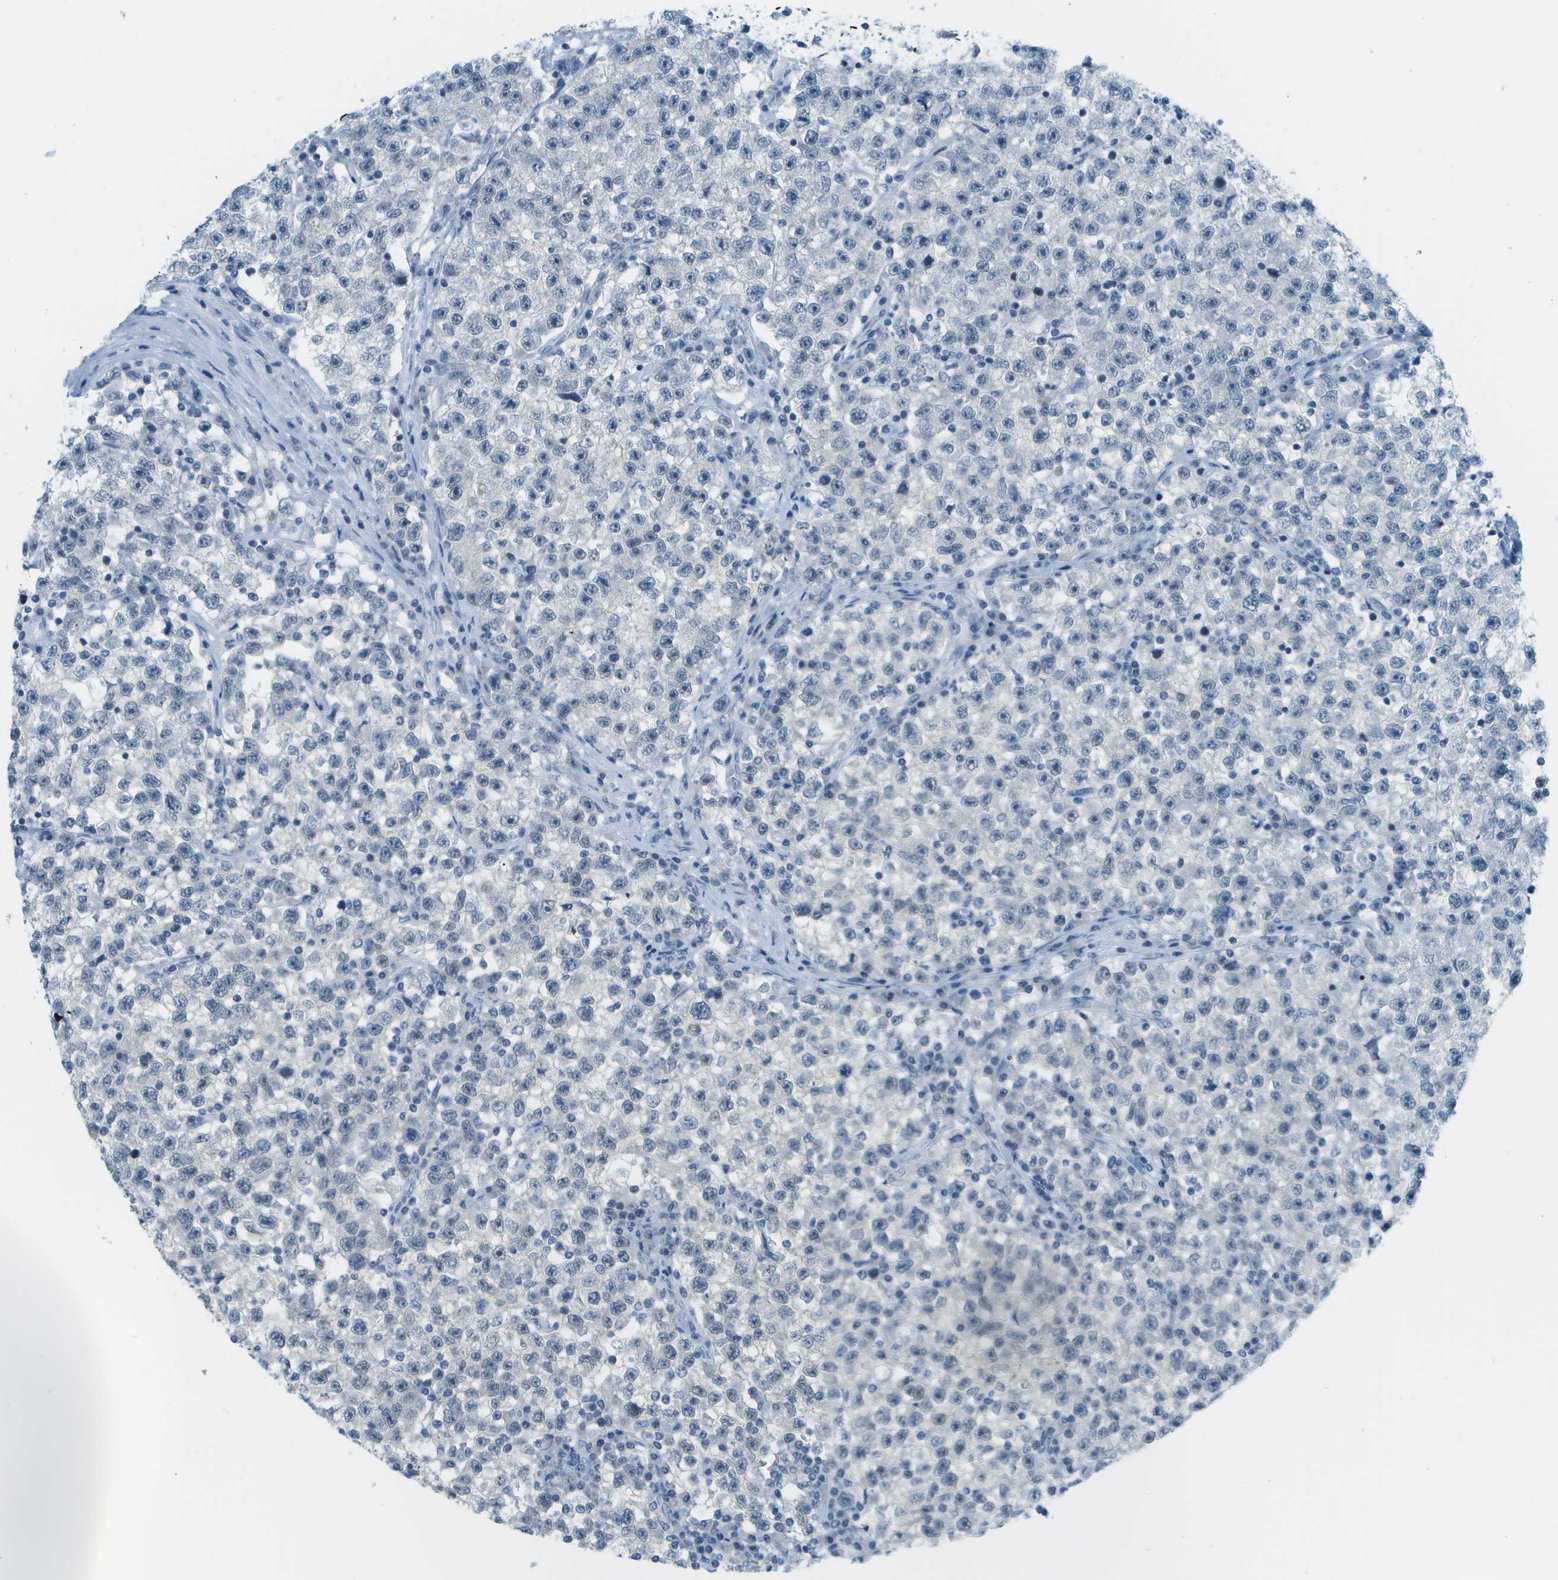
{"staining": {"intensity": "negative", "quantity": "none", "location": "none"}, "tissue": "testis cancer", "cell_type": "Tumor cells", "image_type": "cancer", "snomed": [{"axis": "morphology", "description": "Seminoma, NOS"}, {"axis": "topography", "description": "Testis"}], "caption": "Seminoma (testis) was stained to show a protein in brown. There is no significant positivity in tumor cells.", "gene": "NEK11", "patient": {"sex": "male", "age": 22}}